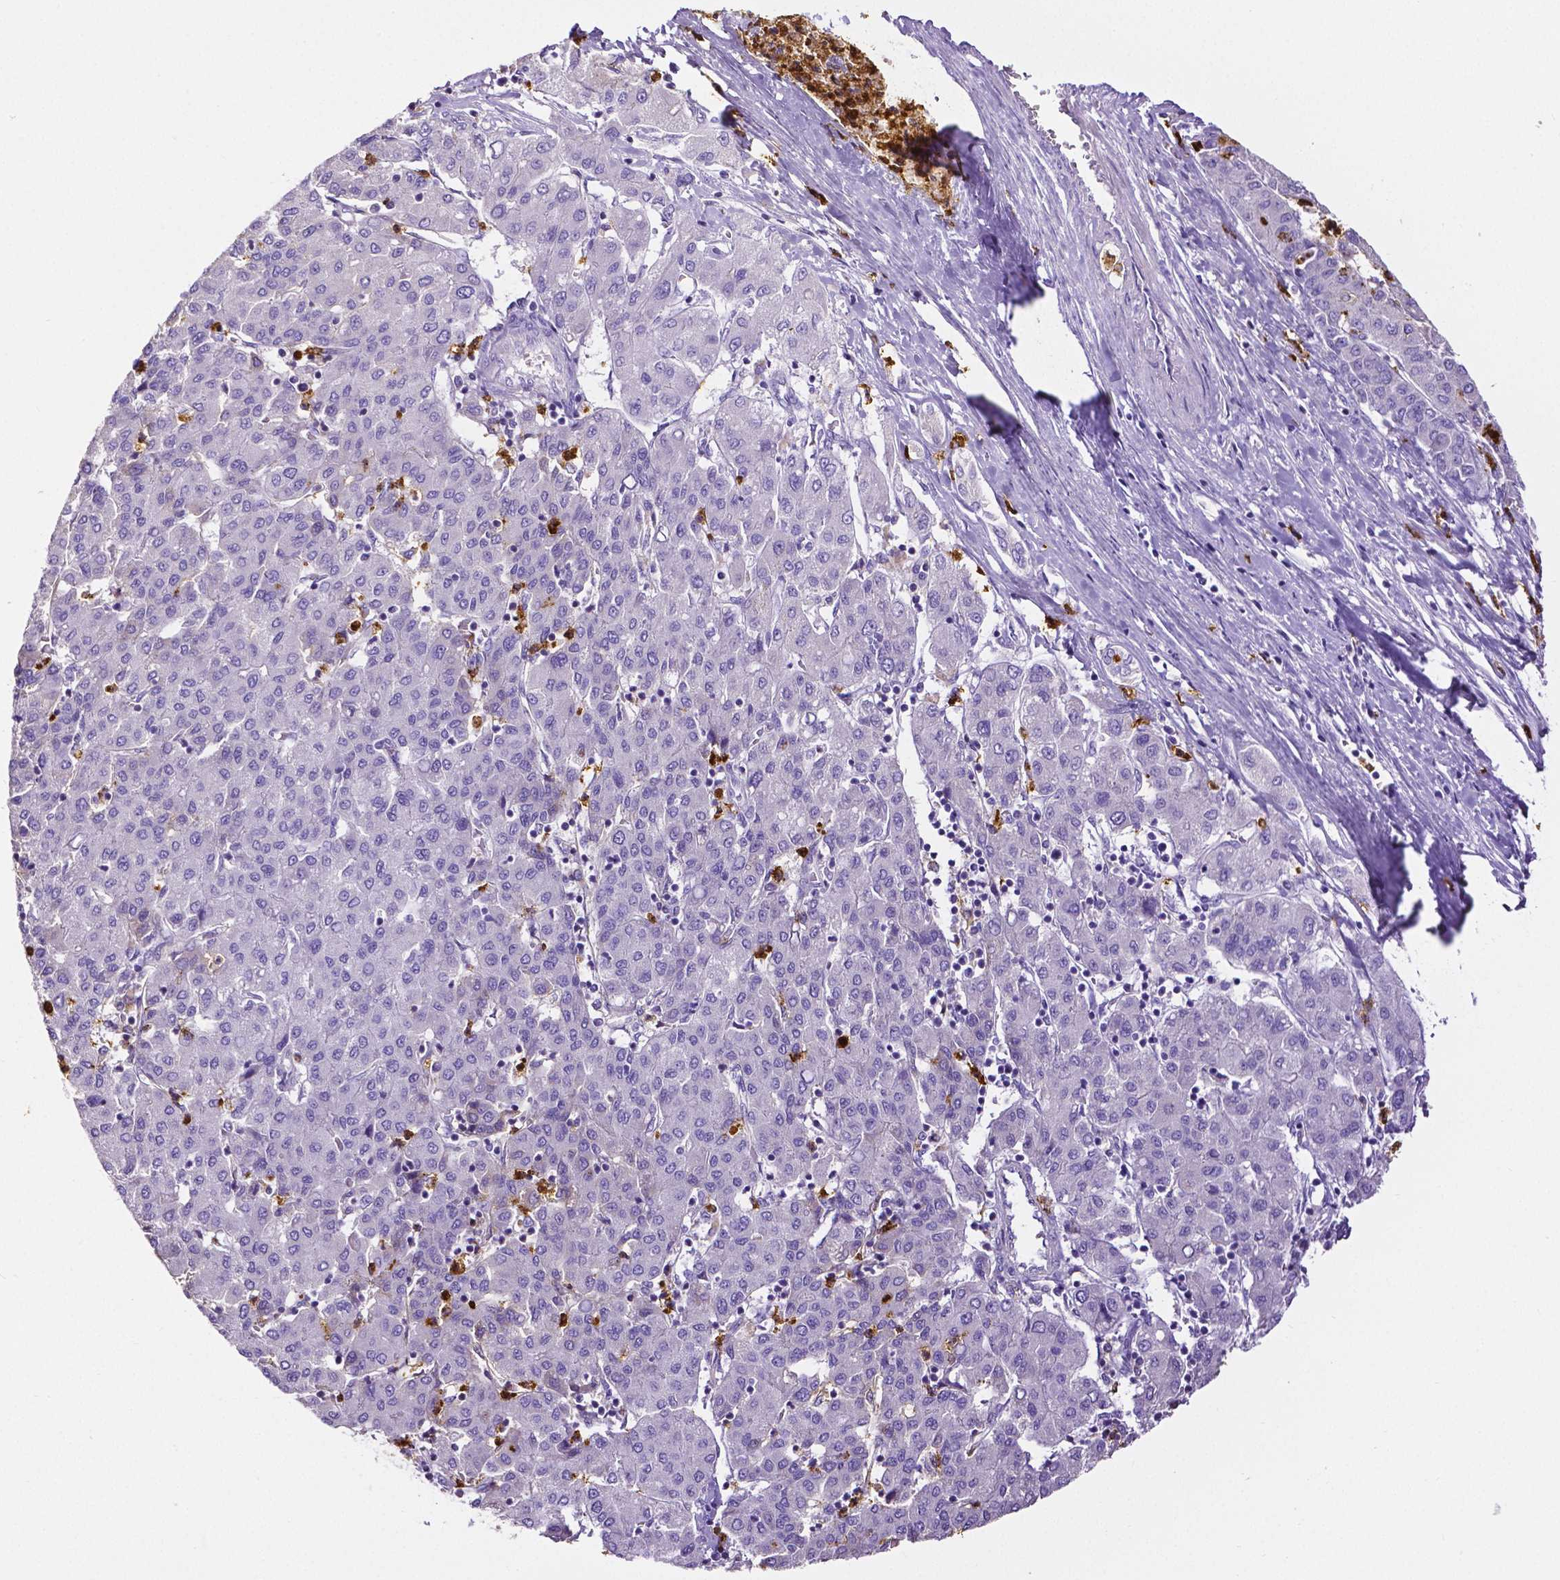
{"staining": {"intensity": "negative", "quantity": "none", "location": "none"}, "tissue": "liver cancer", "cell_type": "Tumor cells", "image_type": "cancer", "snomed": [{"axis": "morphology", "description": "Carcinoma, Hepatocellular, NOS"}, {"axis": "topography", "description": "Liver"}], "caption": "The immunohistochemistry image has no significant staining in tumor cells of hepatocellular carcinoma (liver) tissue.", "gene": "MMP9", "patient": {"sex": "male", "age": 65}}